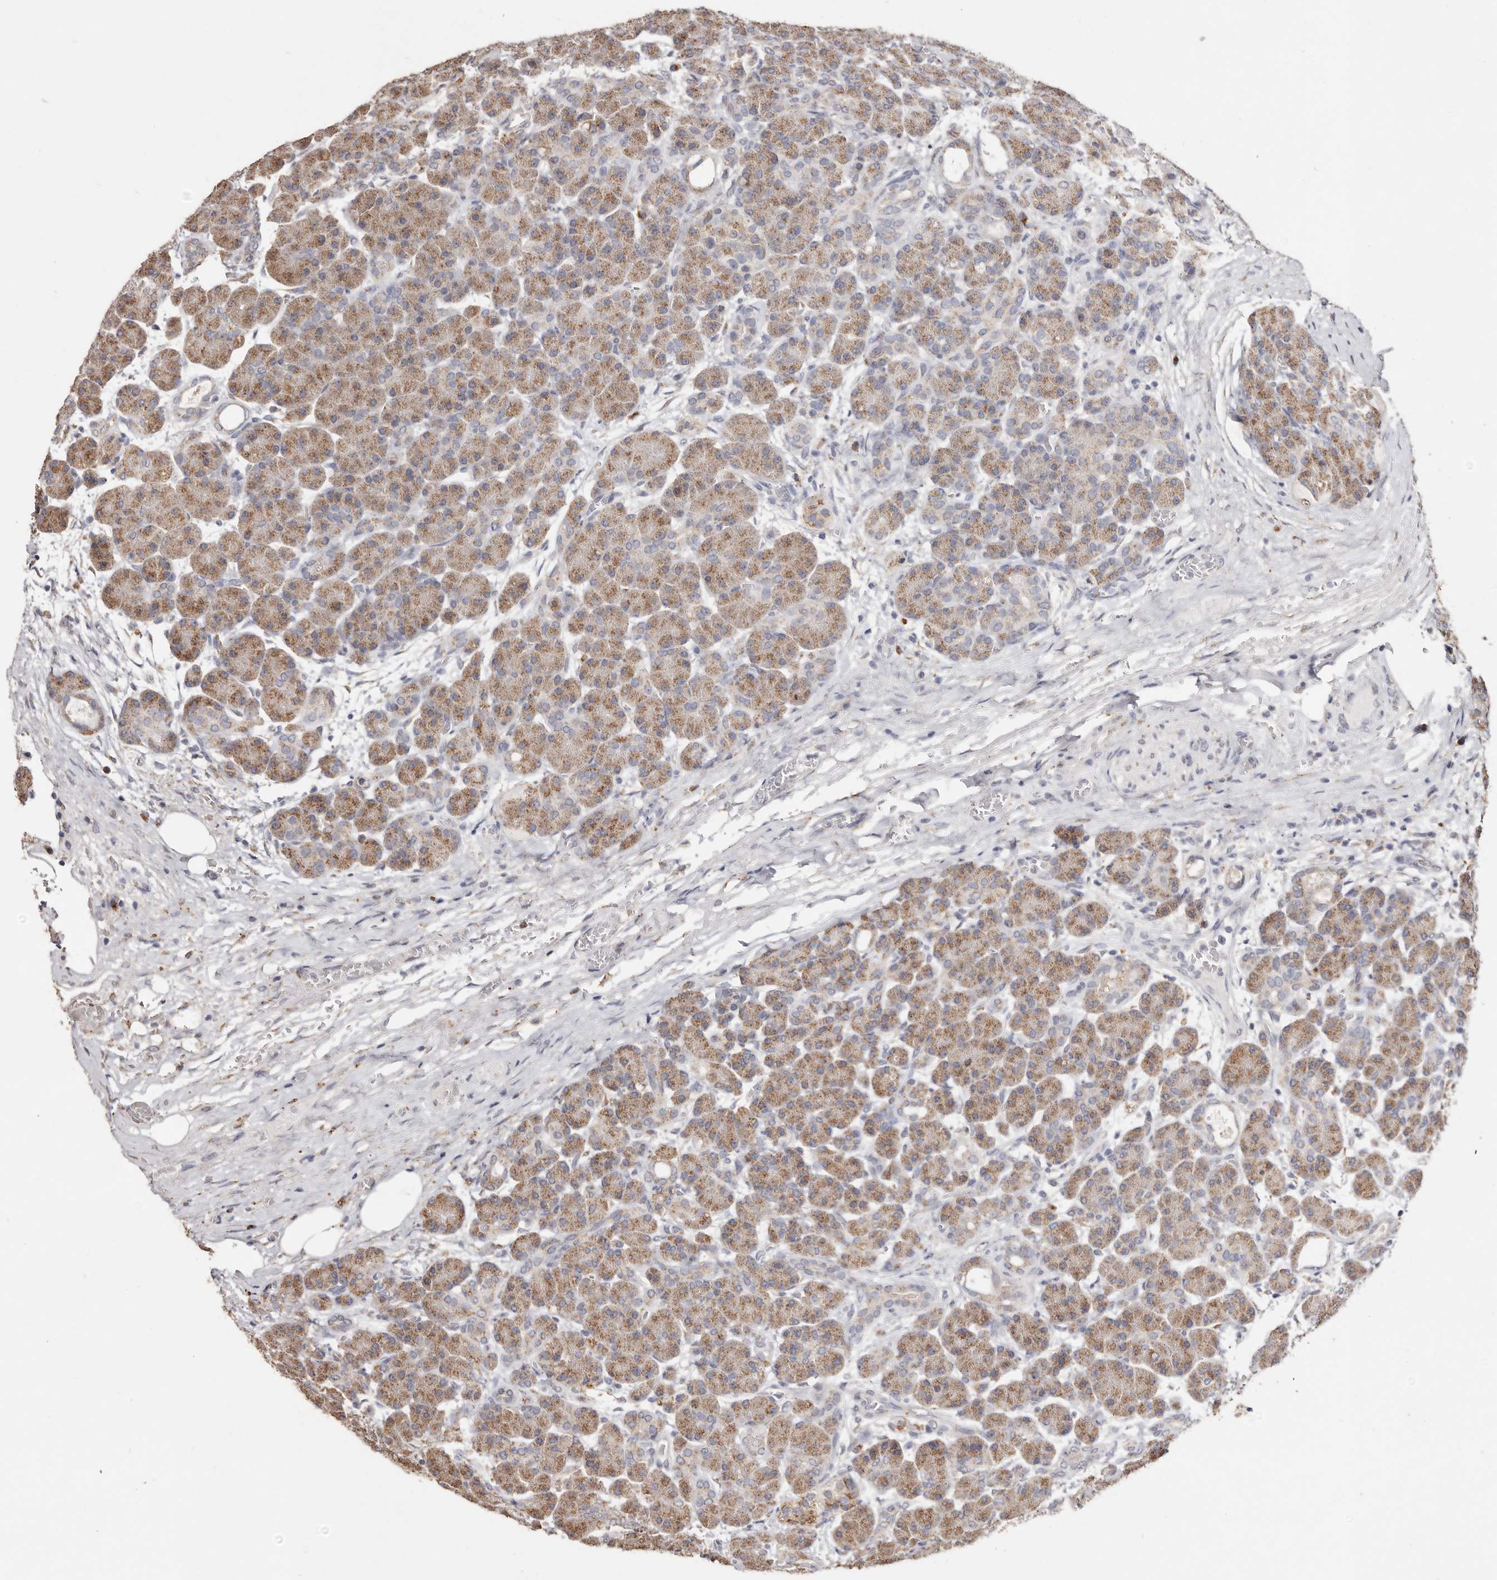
{"staining": {"intensity": "moderate", "quantity": ">75%", "location": "cytoplasmic/membranous"}, "tissue": "pancreas", "cell_type": "Exocrine glandular cells", "image_type": "normal", "snomed": [{"axis": "morphology", "description": "Normal tissue, NOS"}, {"axis": "topography", "description": "Pancreas"}], "caption": "Immunohistochemical staining of unremarkable pancreas displays medium levels of moderate cytoplasmic/membranous staining in about >75% of exocrine glandular cells. (brown staining indicates protein expression, while blue staining denotes nuclei).", "gene": "LGALS7B", "patient": {"sex": "male", "age": 63}}